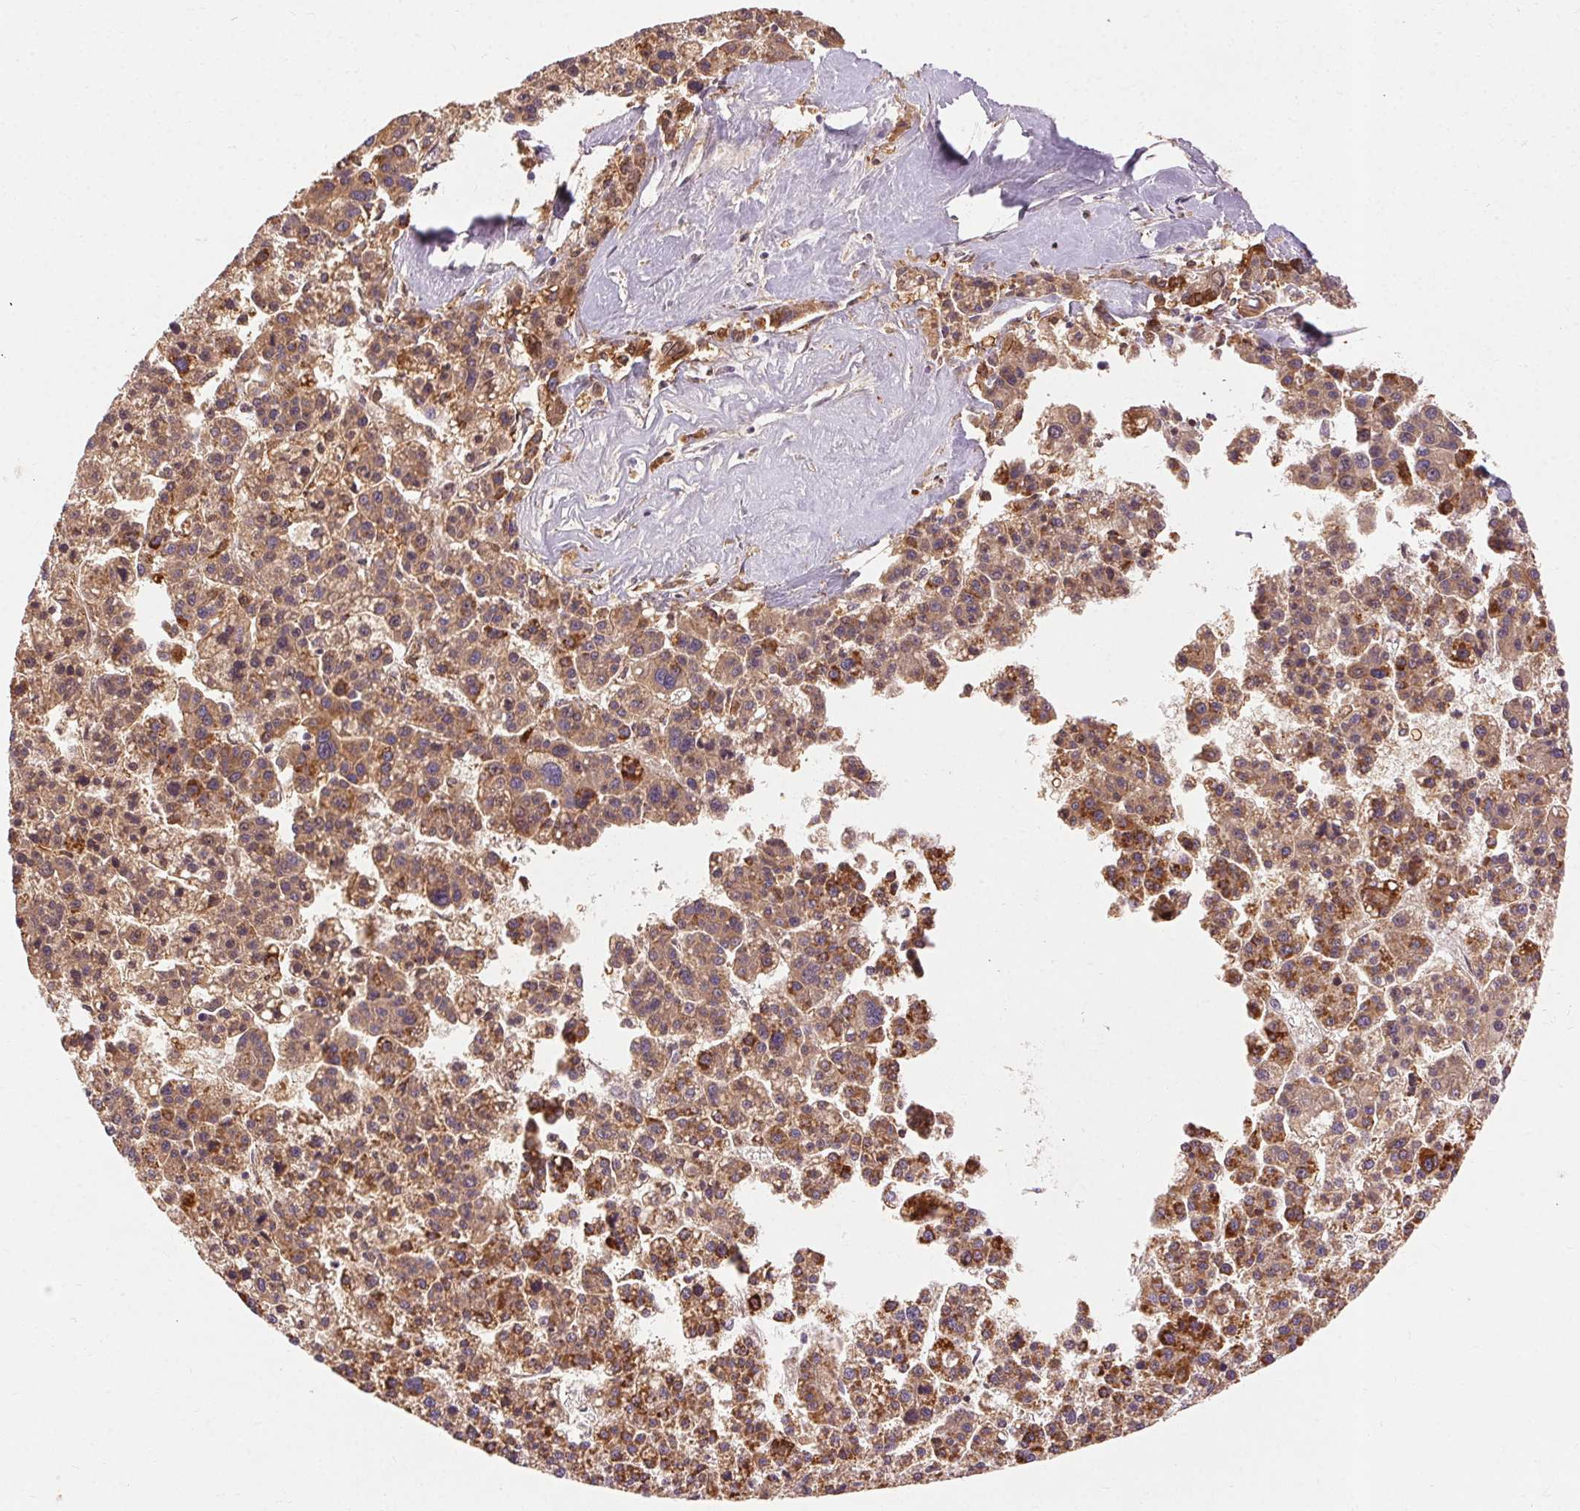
{"staining": {"intensity": "strong", "quantity": "25%-75%", "location": "cytoplasmic/membranous"}, "tissue": "liver cancer", "cell_type": "Tumor cells", "image_type": "cancer", "snomed": [{"axis": "morphology", "description": "Carcinoma, Hepatocellular, NOS"}, {"axis": "topography", "description": "Liver"}], "caption": "This is an image of immunohistochemistry staining of liver cancer (hepatocellular carcinoma), which shows strong expression in the cytoplasmic/membranous of tumor cells.", "gene": "REP15", "patient": {"sex": "female", "age": 58}}